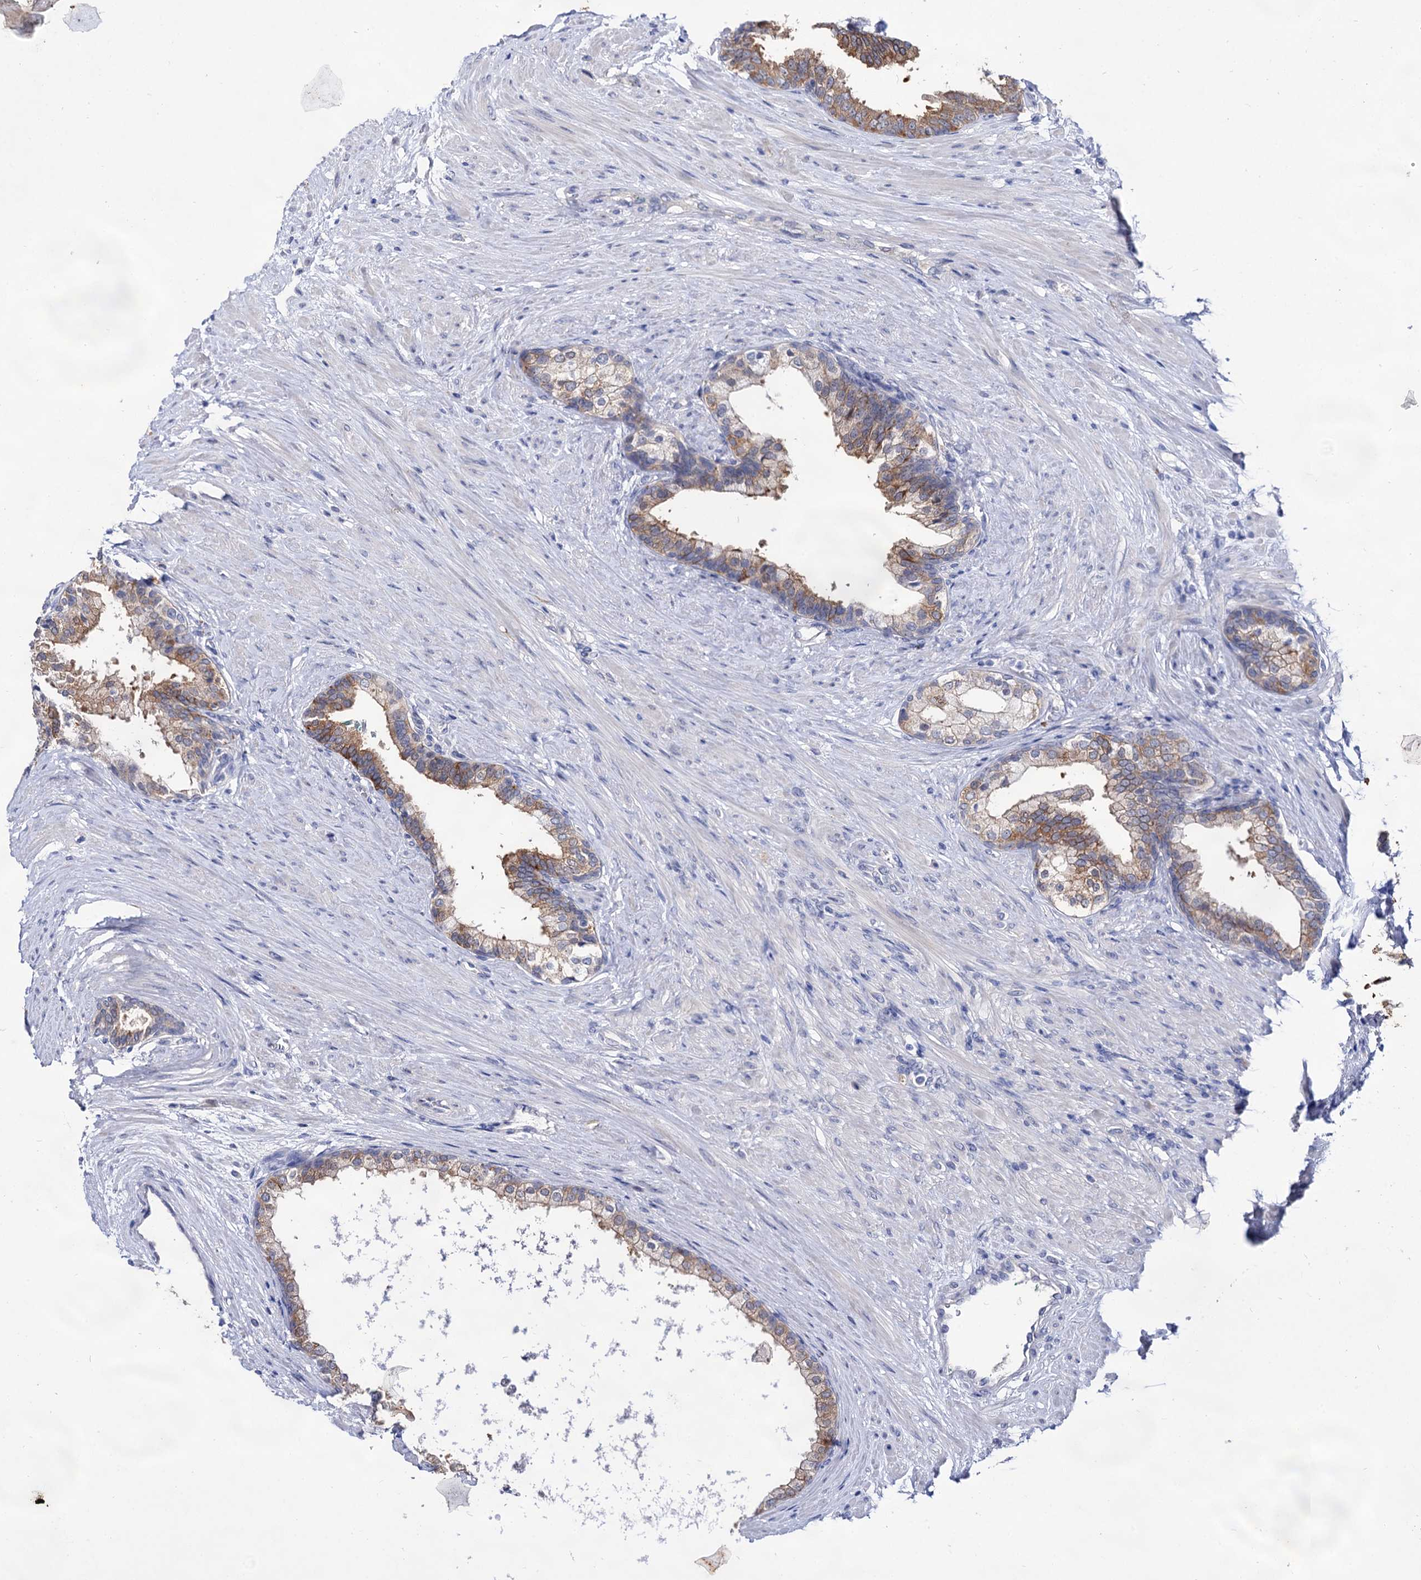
{"staining": {"intensity": "strong", "quantity": ">75%", "location": "cytoplasmic/membranous"}, "tissue": "prostate cancer", "cell_type": "Tumor cells", "image_type": "cancer", "snomed": [{"axis": "morphology", "description": "Adenocarcinoma, High grade"}, {"axis": "topography", "description": "Prostate"}], "caption": "Prostate high-grade adenocarcinoma tissue exhibits strong cytoplasmic/membranous expression in about >75% of tumor cells The protein is shown in brown color, while the nuclei are stained blue.", "gene": "ARFIP2", "patient": {"sex": "male", "age": 60}}